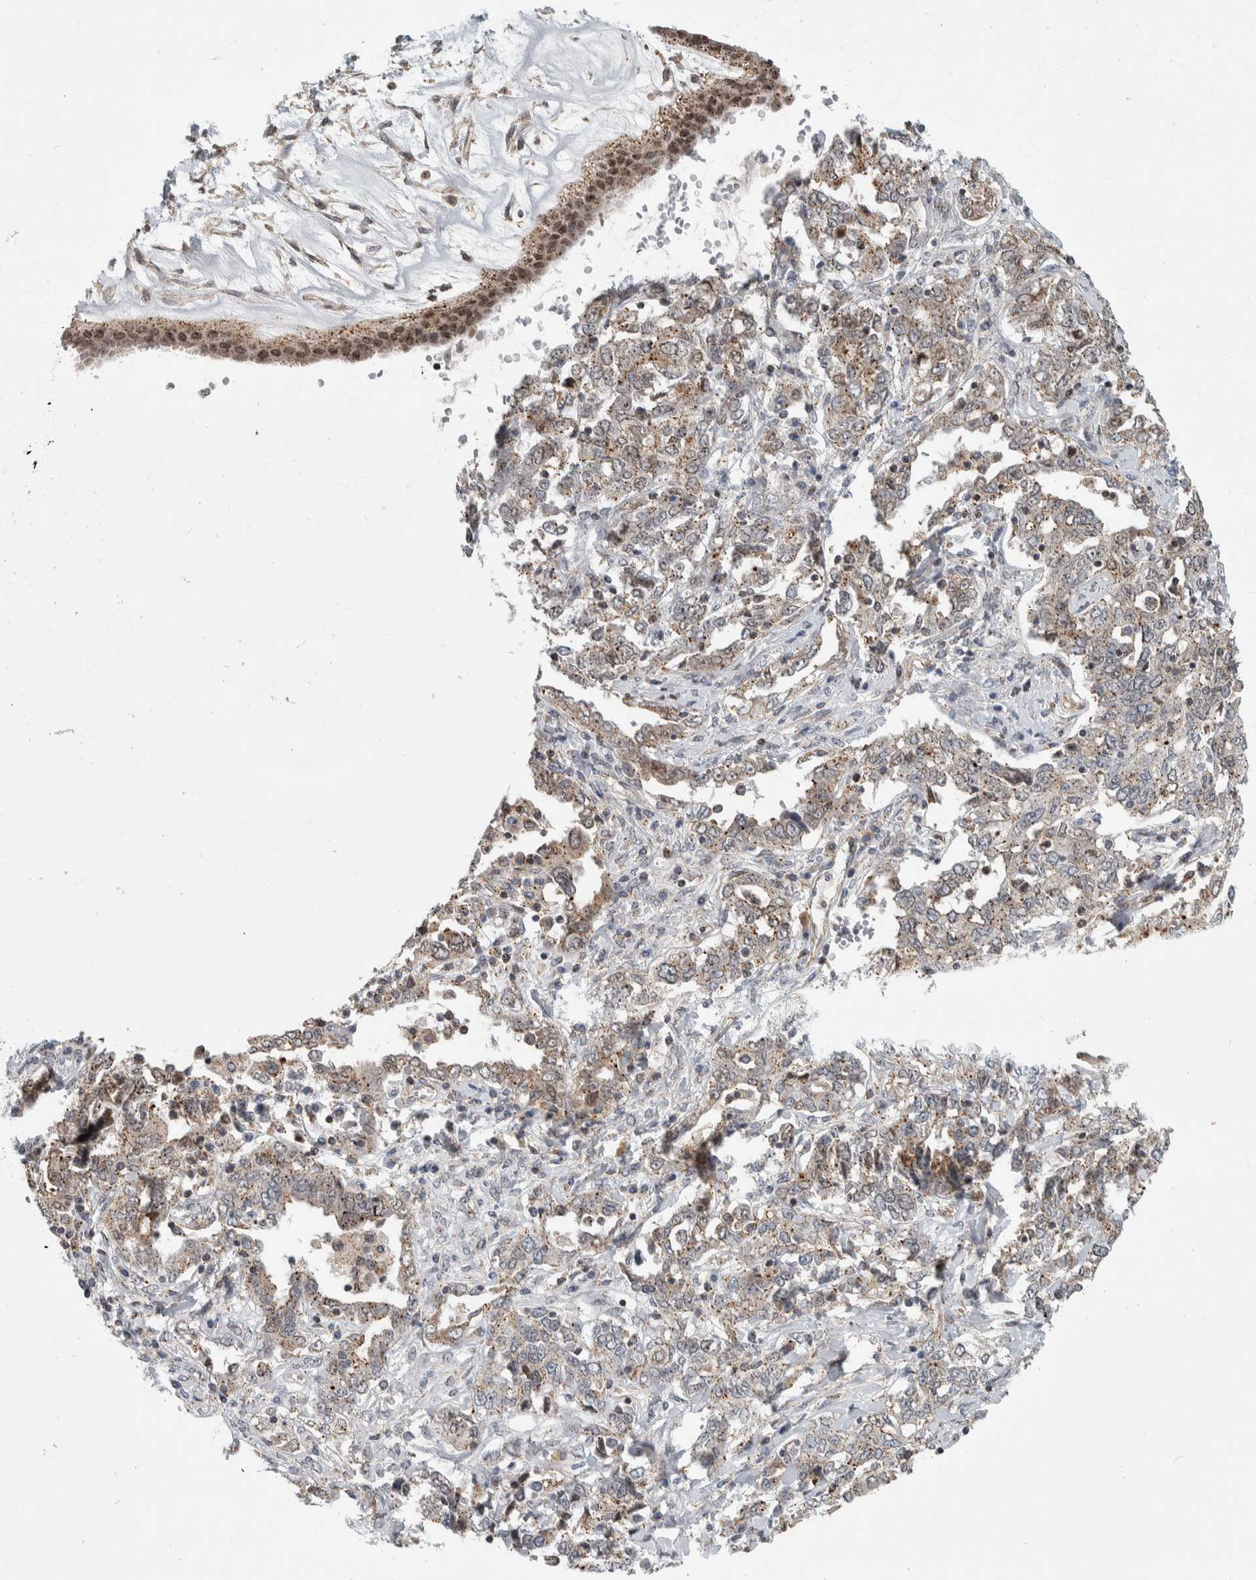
{"staining": {"intensity": "weak", "quantity": ">75%", "location": "cytoplasmic/membranous"}, "tissue": "ovarian cancer", "cell_type": "Tumor cells", "image_type": "cancer", "snomed": [{"axis": "morphology", "description": "Cystadenocarcinoma, mucinous, NOS"}, {"axis": "topography", "description": "Ovary"}], "caption": "DAB (3,3'-diaminobenzidine) immunohistochemical staining of ovarian mucinous cystadenocarcinoma displays weak cytoplasmic/membranous protein expression in approximately >75% of tumor cells.", "gene": "MSL1", "patient": {"sex": "female", "age": 73}}